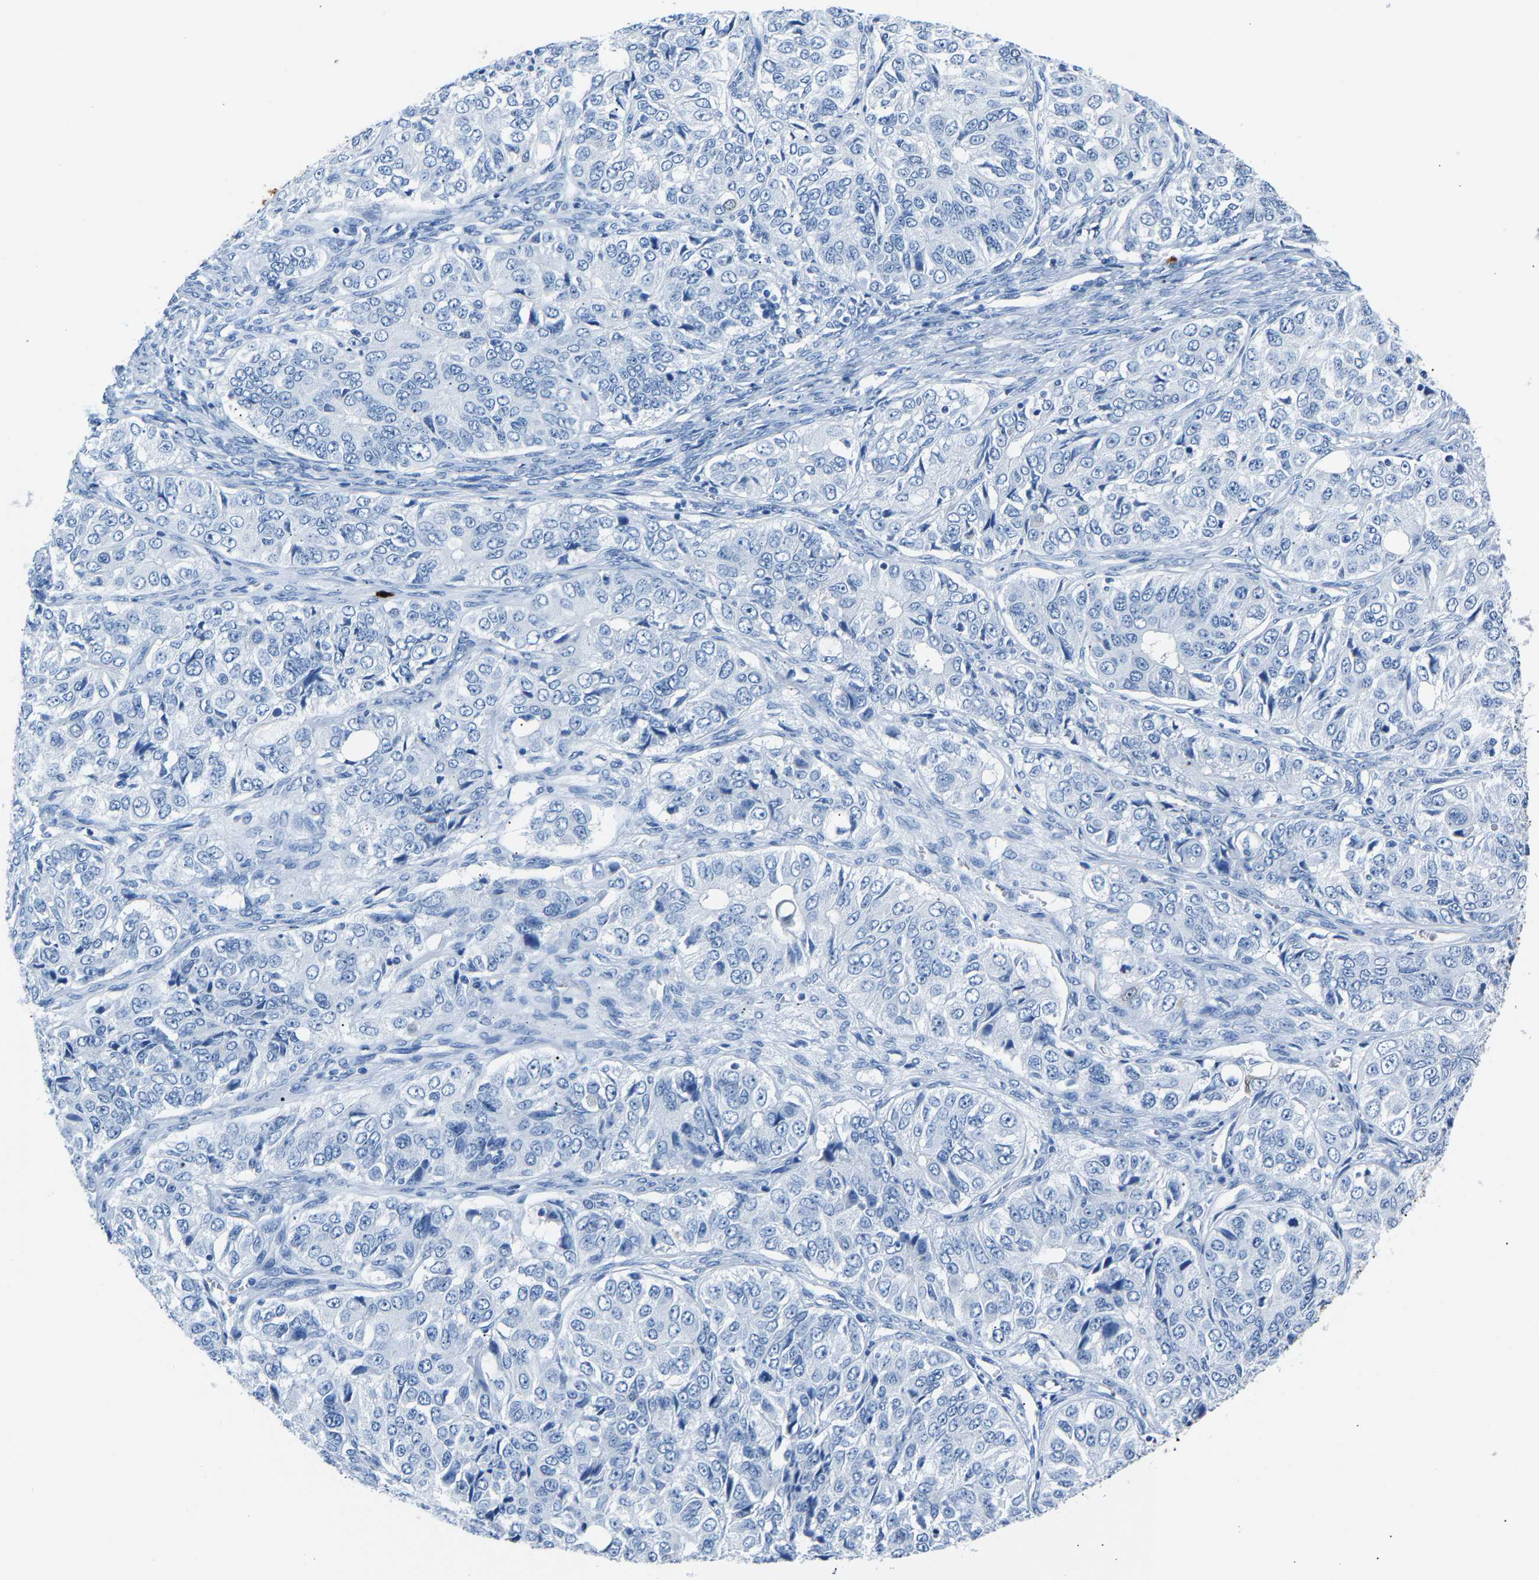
{"staining": {"intensity": "negative", "quantity": "none", "location": "none"}, "tissue": "ovarian cancer", "cell_type": "Tumor cells", "image_type": "cancer", "snomed": [{"axis": "morphology", "description": "Carcinoma, endometroid"}, {"axis": "topography", "description": "Ovary"}], "caption": "A histopathology image of ovarian cancer stained for a protein demonstrates no brown staining in tumor cells.", "gene": "S100P", "patient": {"sex": "female", "age": 51}}